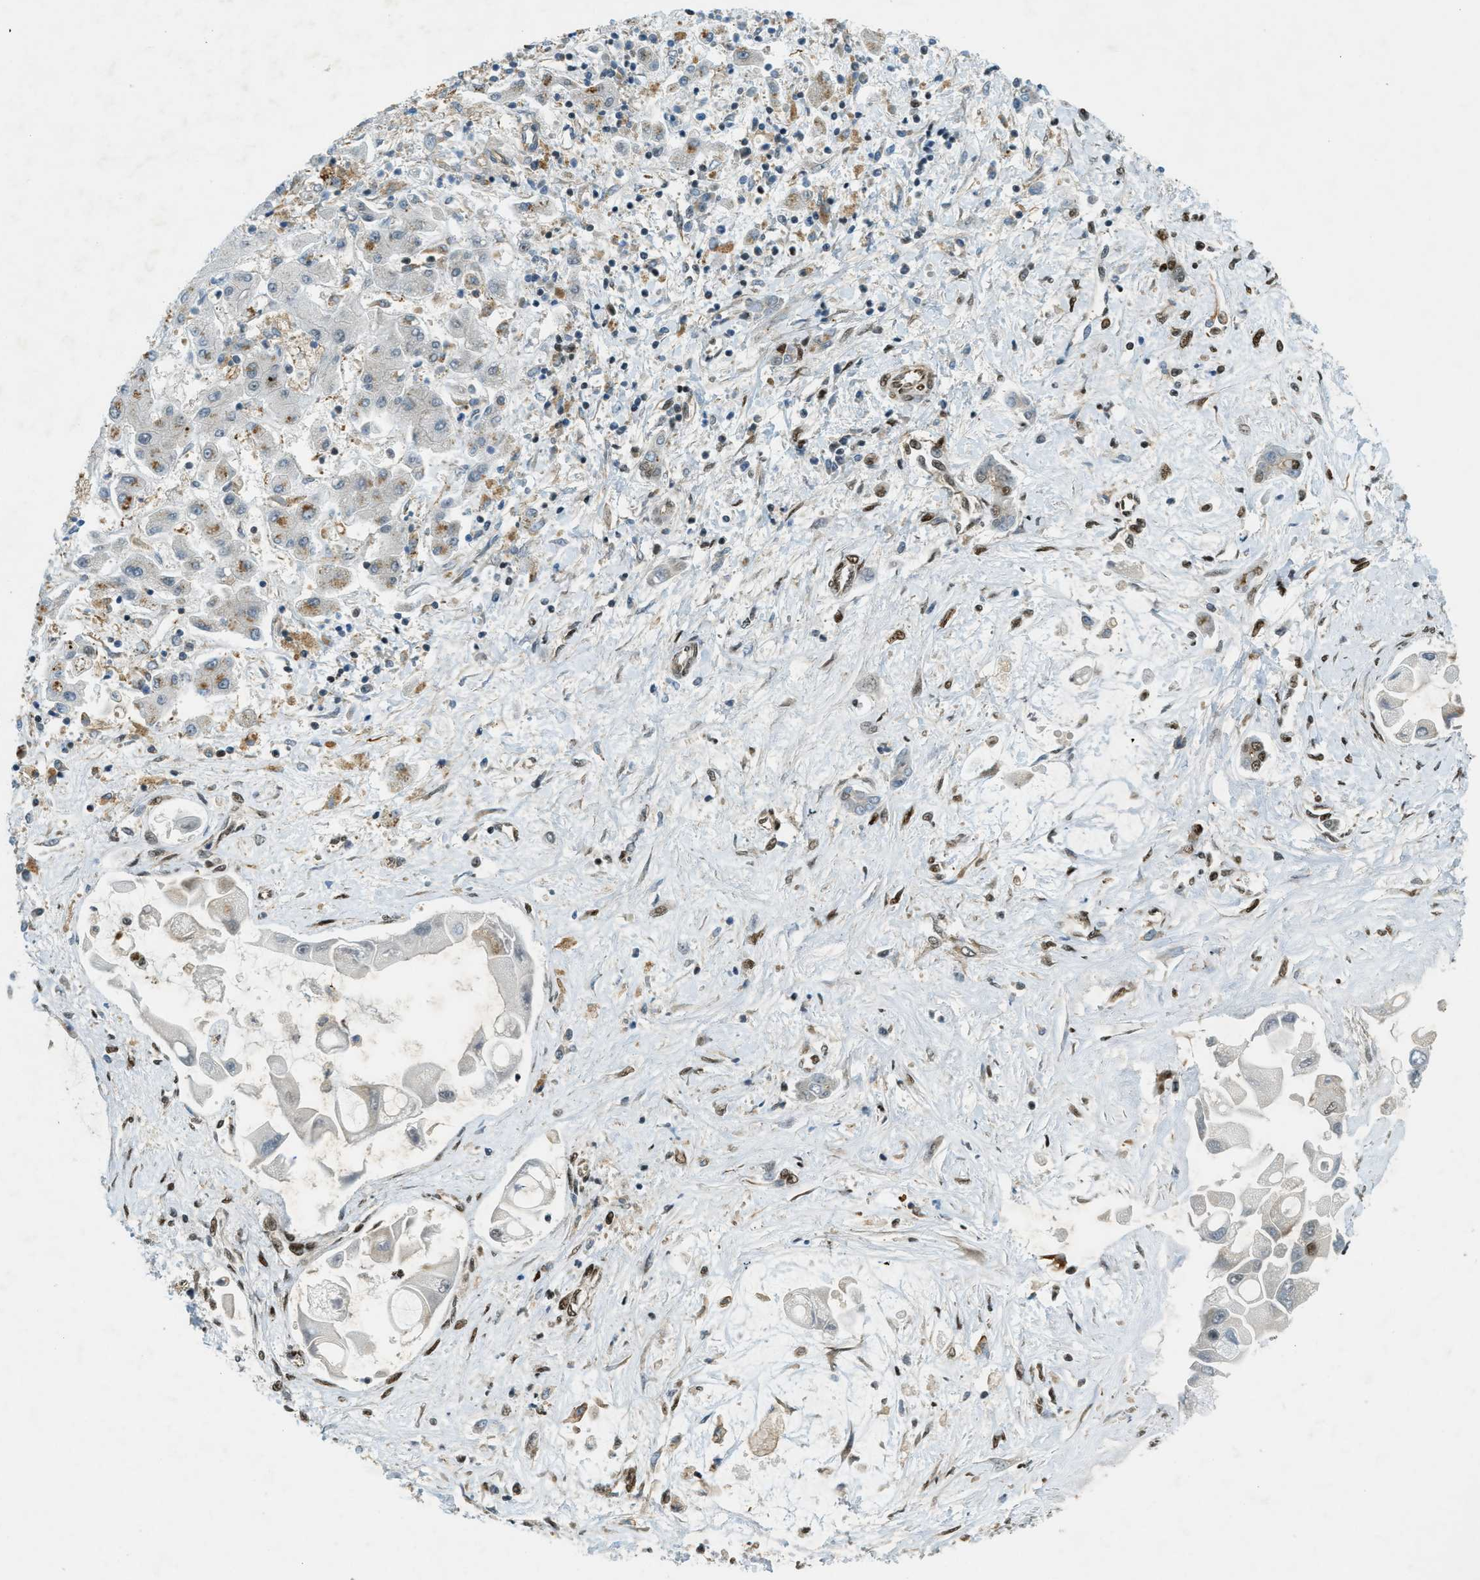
{"staining": {"intensity": "negative", "quantity": "none", "location": "none"}, "tissue": "liver cancer", "cell_type": "Tumor cells", "image_type": "cancer", "snomed": [{"axis": "morphology", "description": "Cholangiocarcinoma"}, {"axis": "topography", "description": "Liver"}], "caption": "Tumor cells show no significant staining in liver cancer (cholangiocarcinoma).", "gene": "ZFR", "patient": {"sex": "male", "age": 50}}